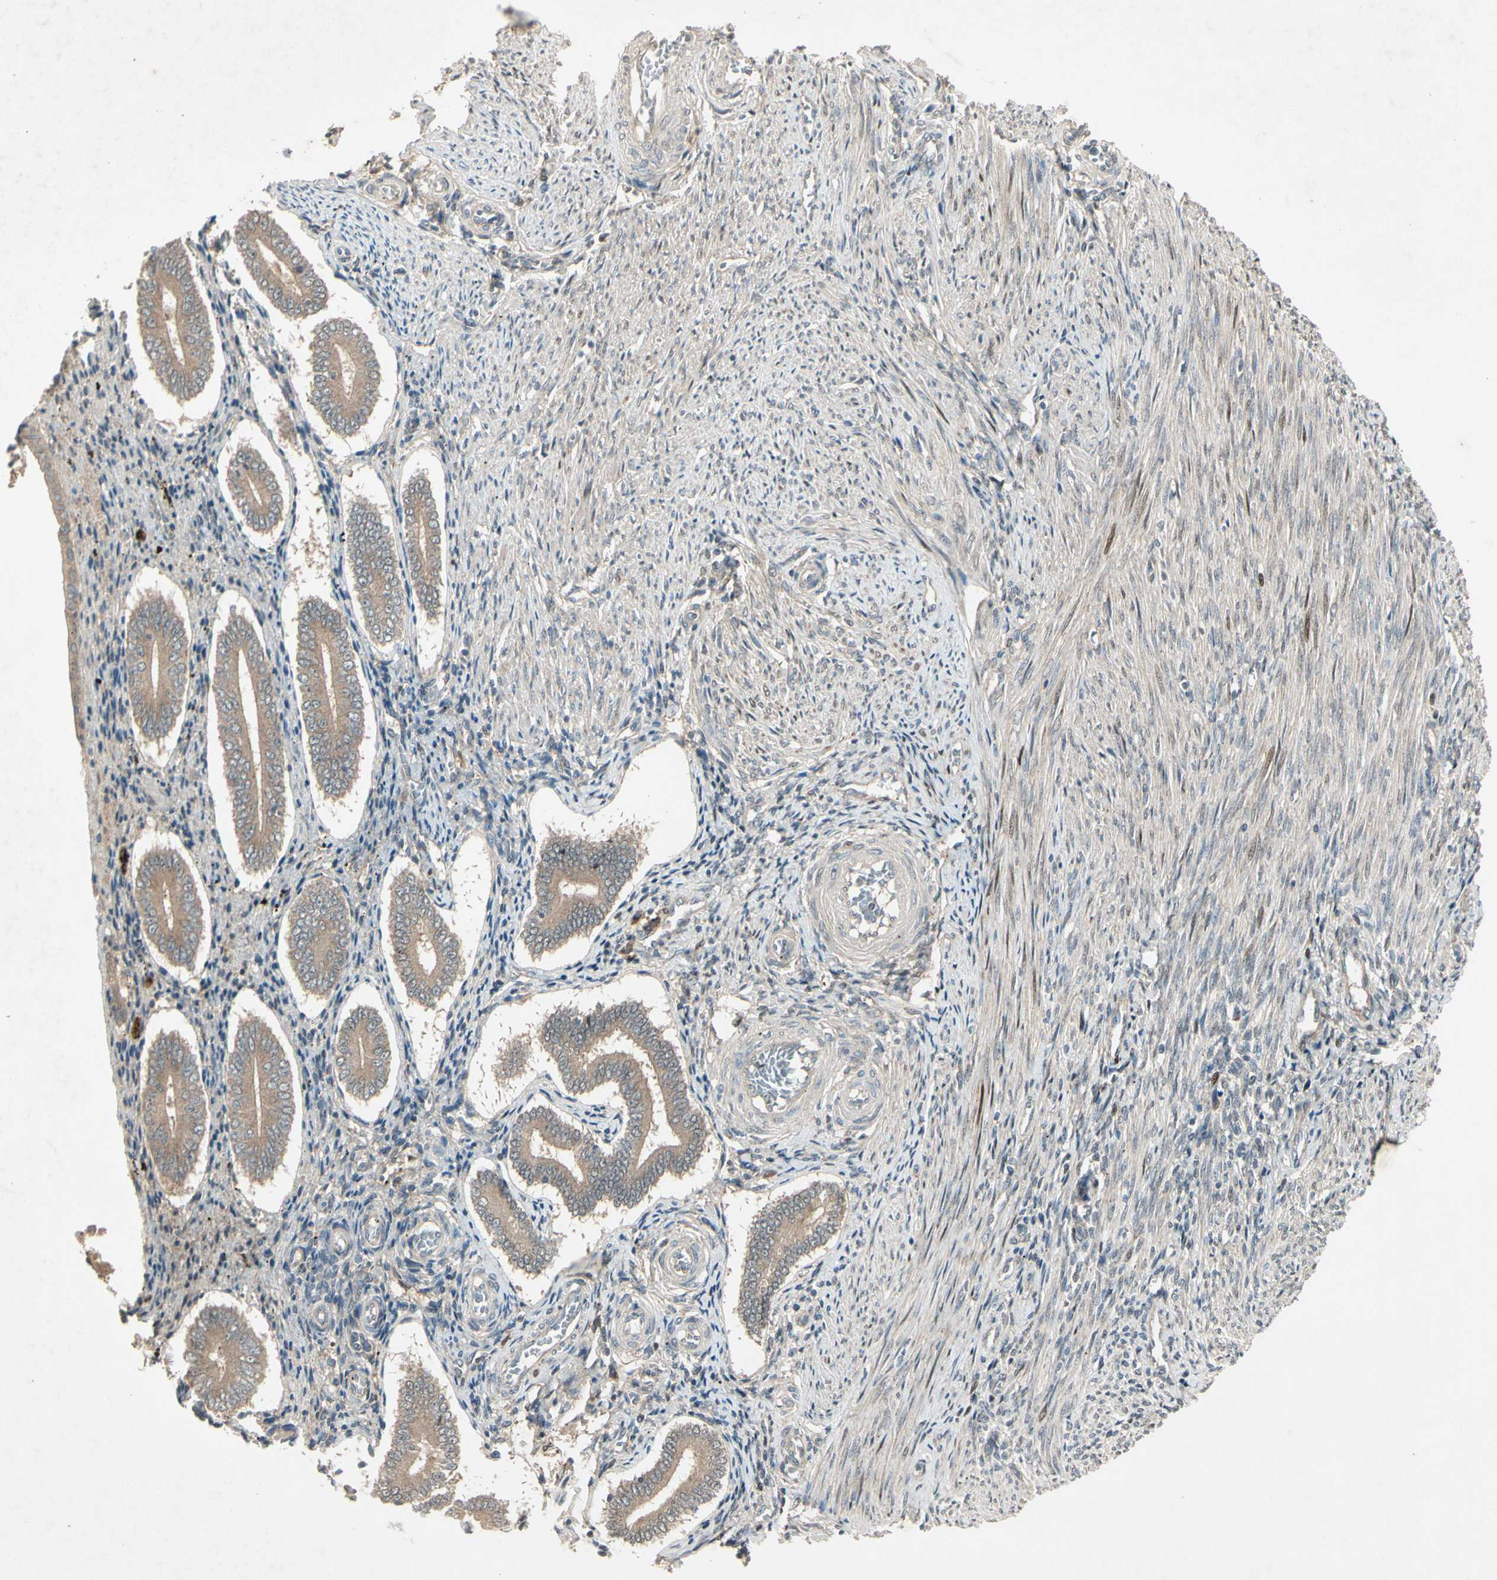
{"staining": {"intensity": "weak", "quantity": "25%-75%", "location": "cytoplasmic/membranous"}, "tissue": "endometrium", "cell_type": "Cells in endometrial stroma", "image_type": "normal", "snomed": [{"axis": "morphology", "description": "Normal tissue, NOS"}, {"axis": "topography", "description": "Endometrium"}], "caption": "Protein staining by IHC exhibits weak cytoplasmic/membranous expression in about 25%-75% of cells in endometrial stroma in unremarkable endometrium. (DAB IHC, brown staining for protein, blue staining for nuclei).", "gene": "FHDC1", "patient": {"sex": "female", "age": 42}}